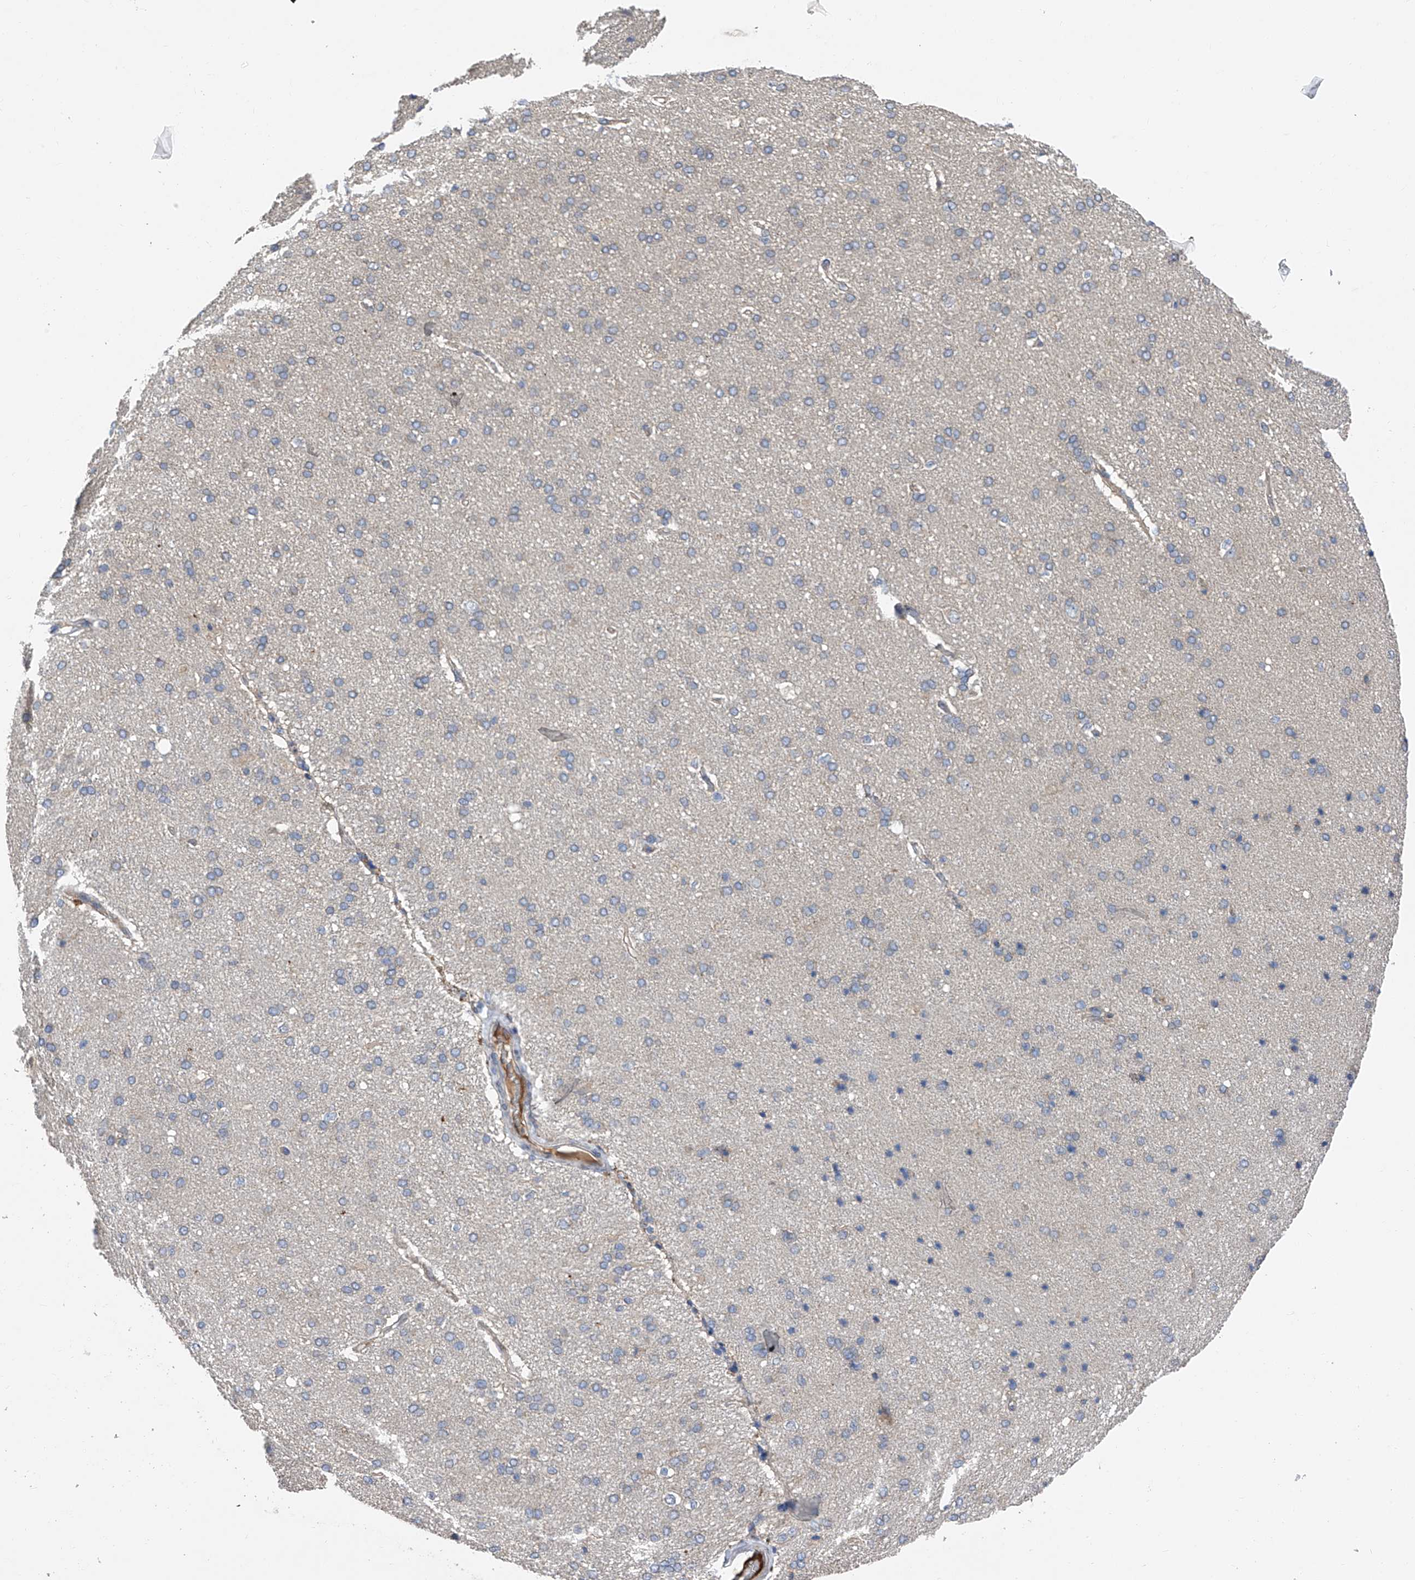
{"staining": {"intensity": "weak", "quantity": ">75%", "location": "cytoplasmic/membranous"}, "tissue": "cerebral cortex", "cell_type": "Endothelial cells", "image_type": "normal", "snomed": [{"axis": "morphology", "description": "Normal tissue, NOS"}, {"axis": "topography", "description": "Cerebral cortex"}], "caption": "A low amount of weak cytoplasmic/membranous staining is present in about >75% of endothelial cells in benign cerebral cortex.", "gene": "PTK2", "patient": {"sex": "male", "age": 62}}